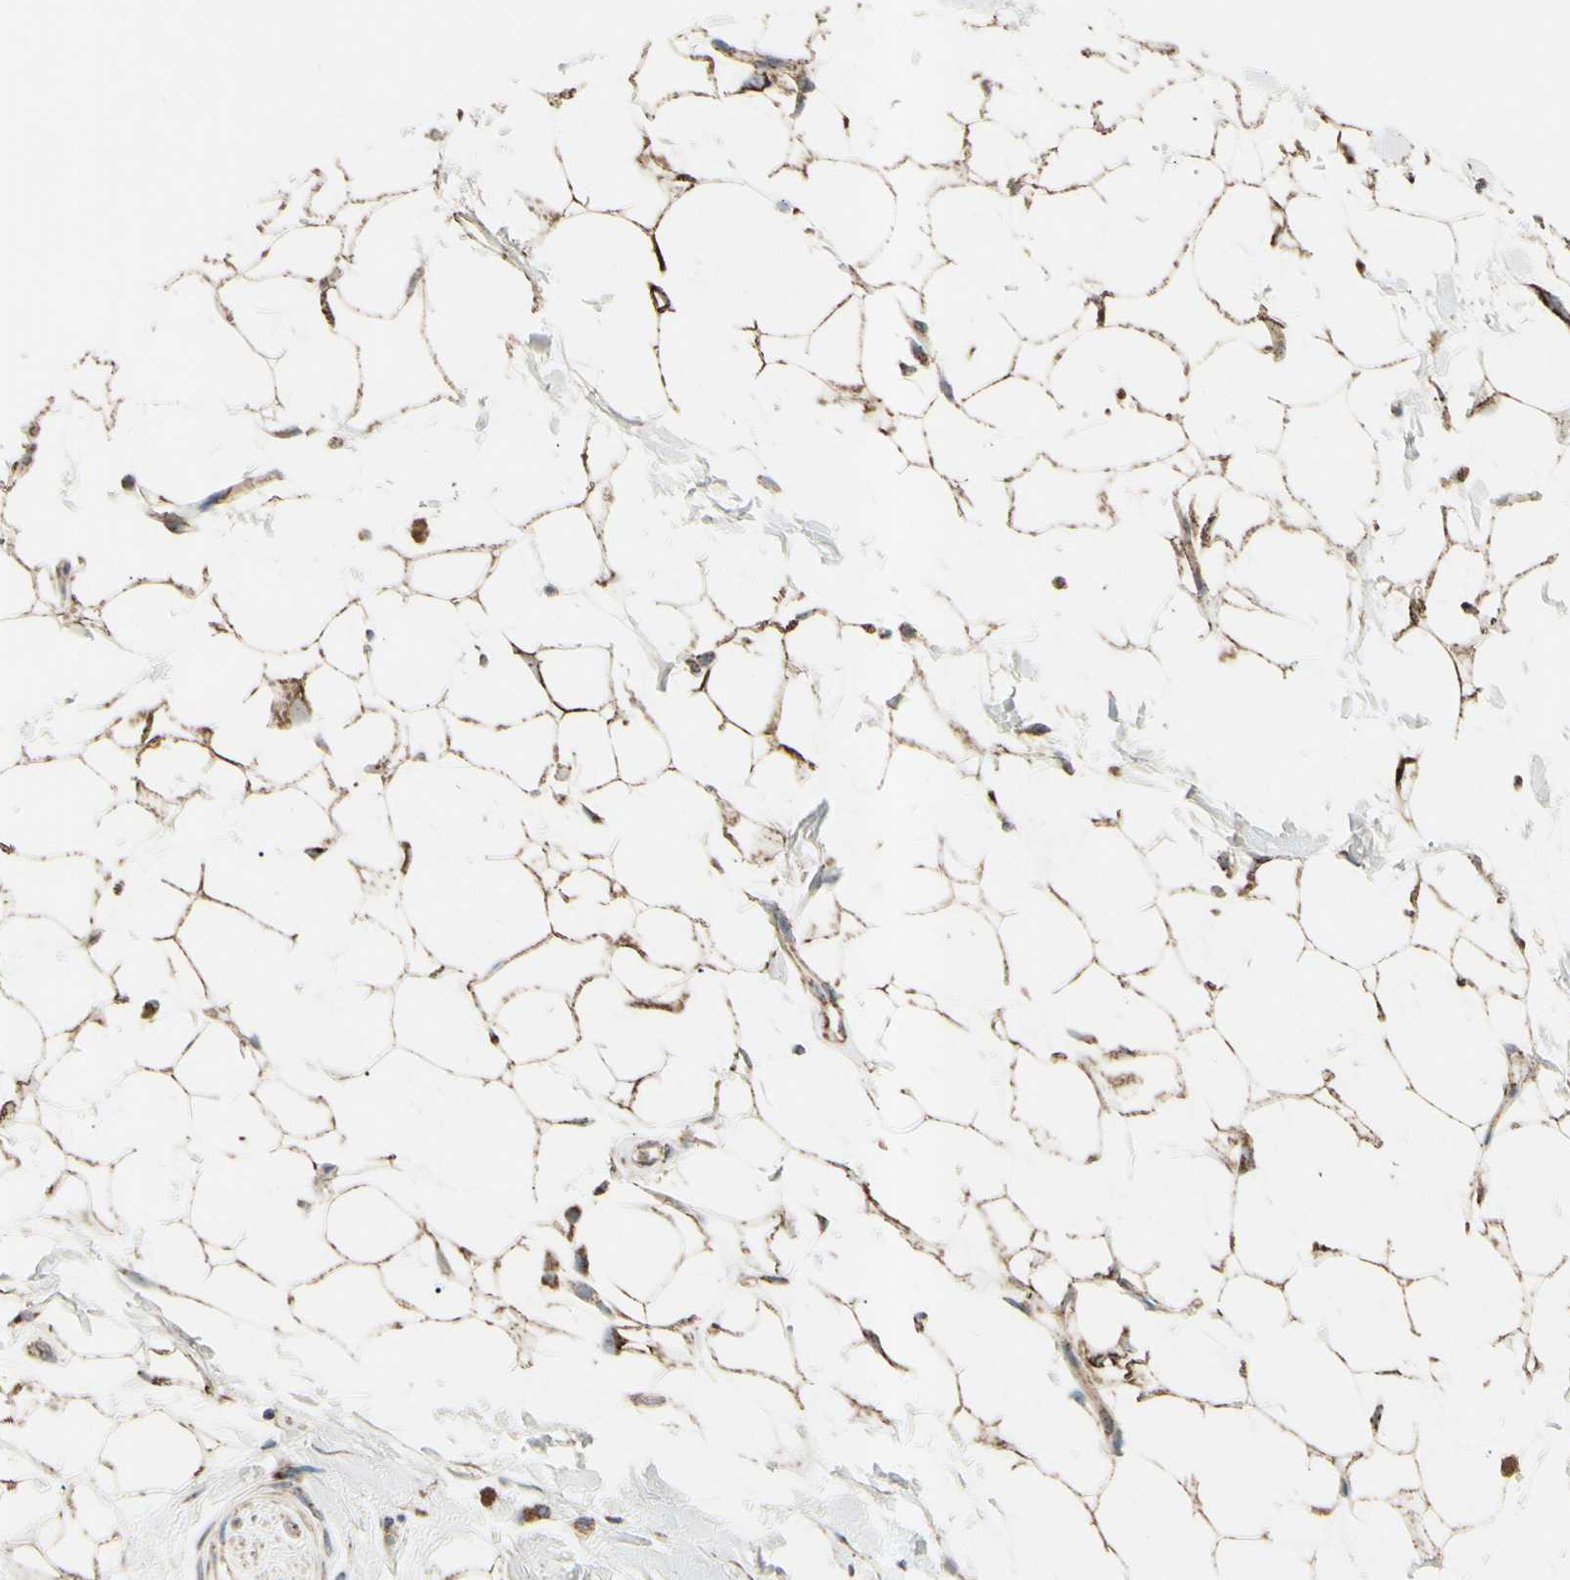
{"staining": {"intensity": "strong", "quantity": ">75%", "location": "cytoplasmic/membranous"}, "tissue": "adipose tissue", "cell_type": "Adipocytes", "image_type": "normal", "snomed": [{"axis": "morphology", "description": "Normal tissue, NOS"}, {"axis": "topography", "description": "Soft tissue"}], "caption": "Immunohistochemistry (IHC) micrograph of benign adipose tissue stained for a protein (brown), which reveals high levels of strong cytoplasmic/membranous positivity in about >75% of adipocytes.", "gene": "RHOT1", "patient": {"sex": "male", "age": 72}}